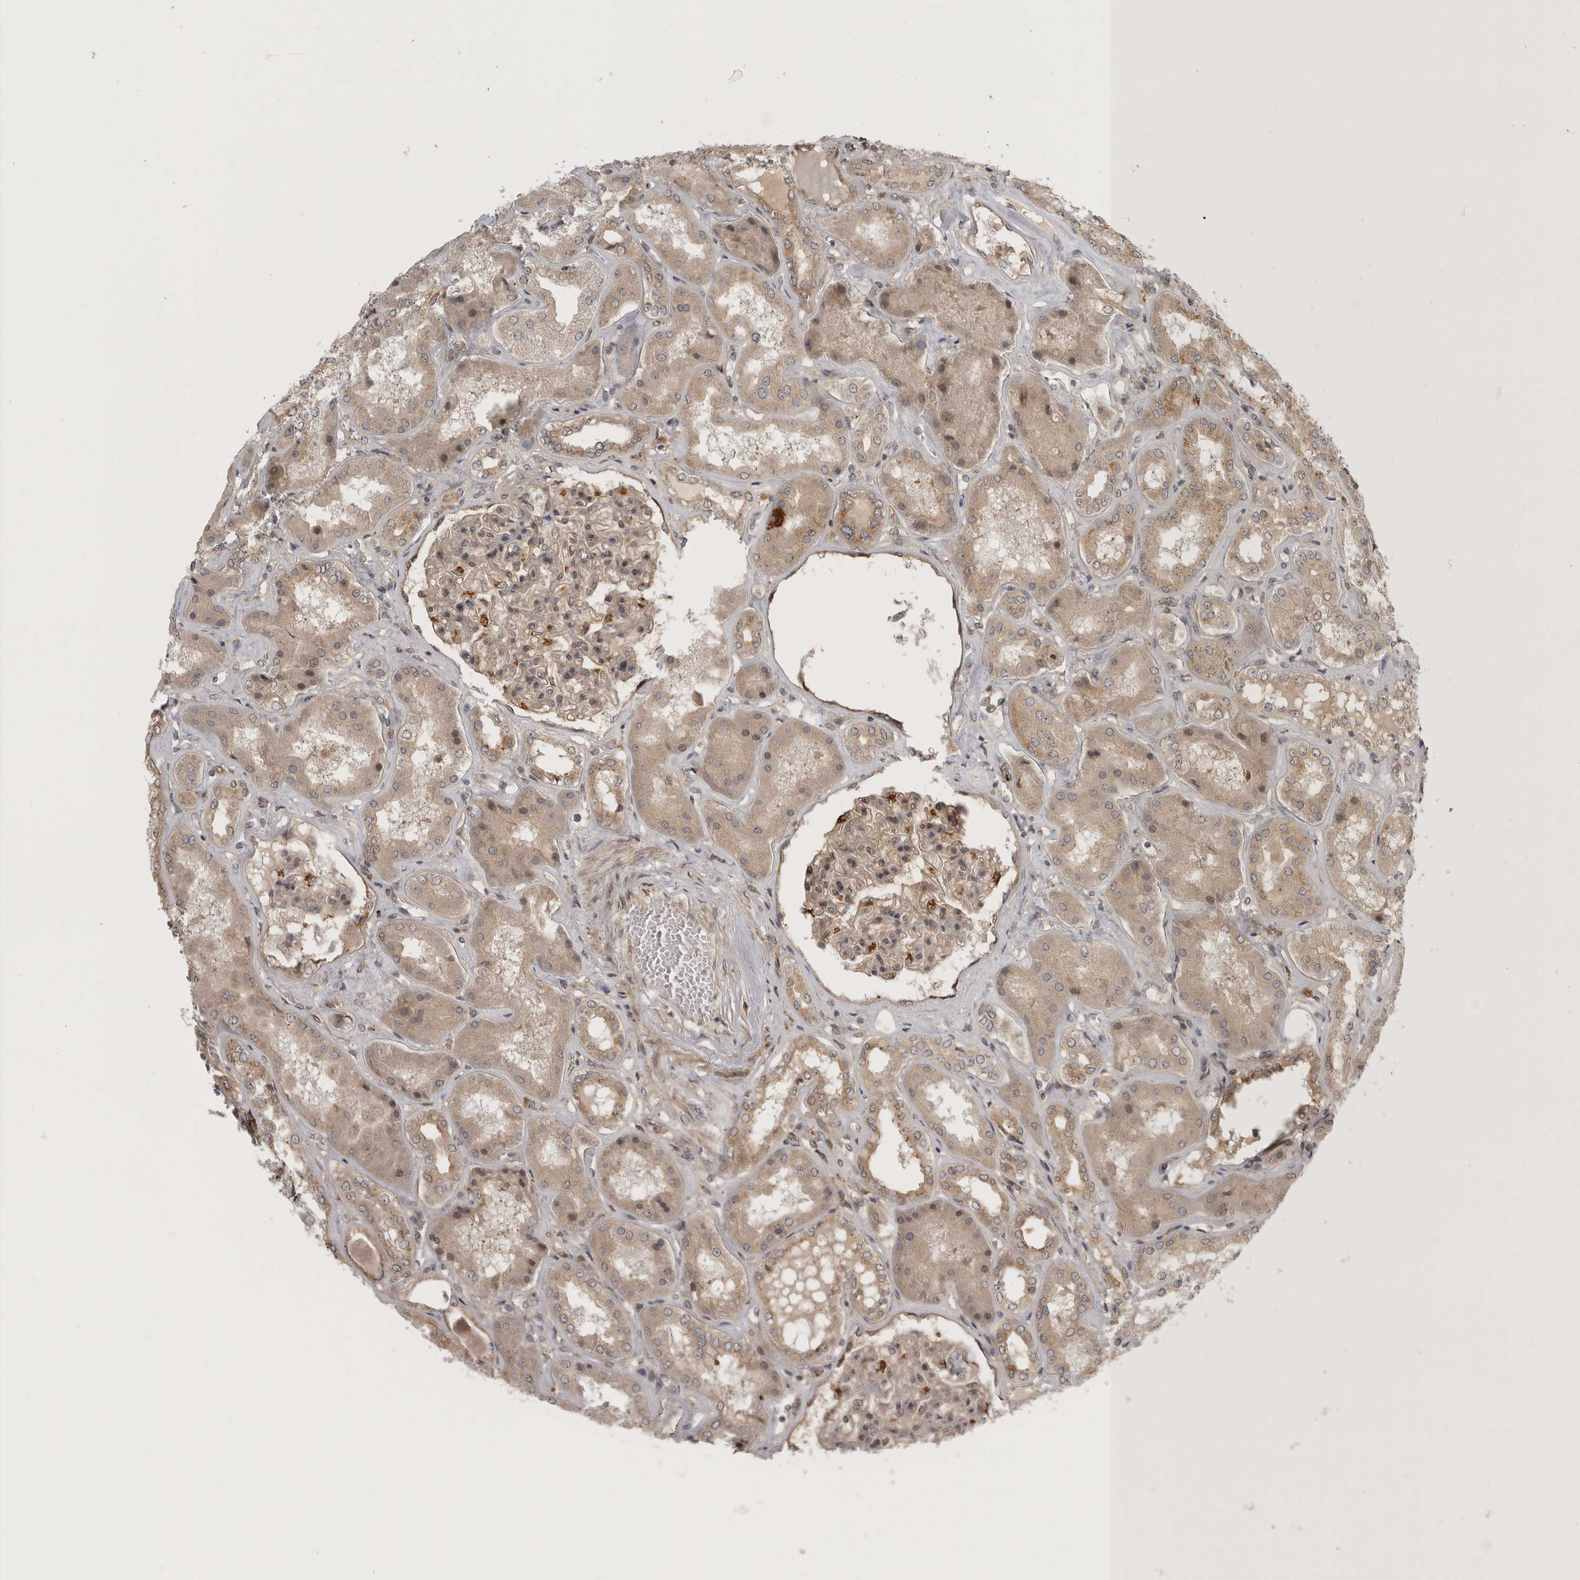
{"staining": {"intensity": "weak", "quantity": ">75%", "location": "cytoplasmic/membranous"}, "tissue": "kidney", "cell_type": "Cells in glomeruli", "image_type": "normal", "snomed": [{"axis": "morphology", "description": "Normal tissue, NOS"}, {"axis": "topography", "description": "Kidney"}], "caption": "About >75% of cells in glomeruli in unremarkable kidney show weak cytoplasmic/membranous protein staining as visualized by brown immunohistochemical staining.", "gene": "CUEDC1", "patient": {"sex": "female", "age": 56}}